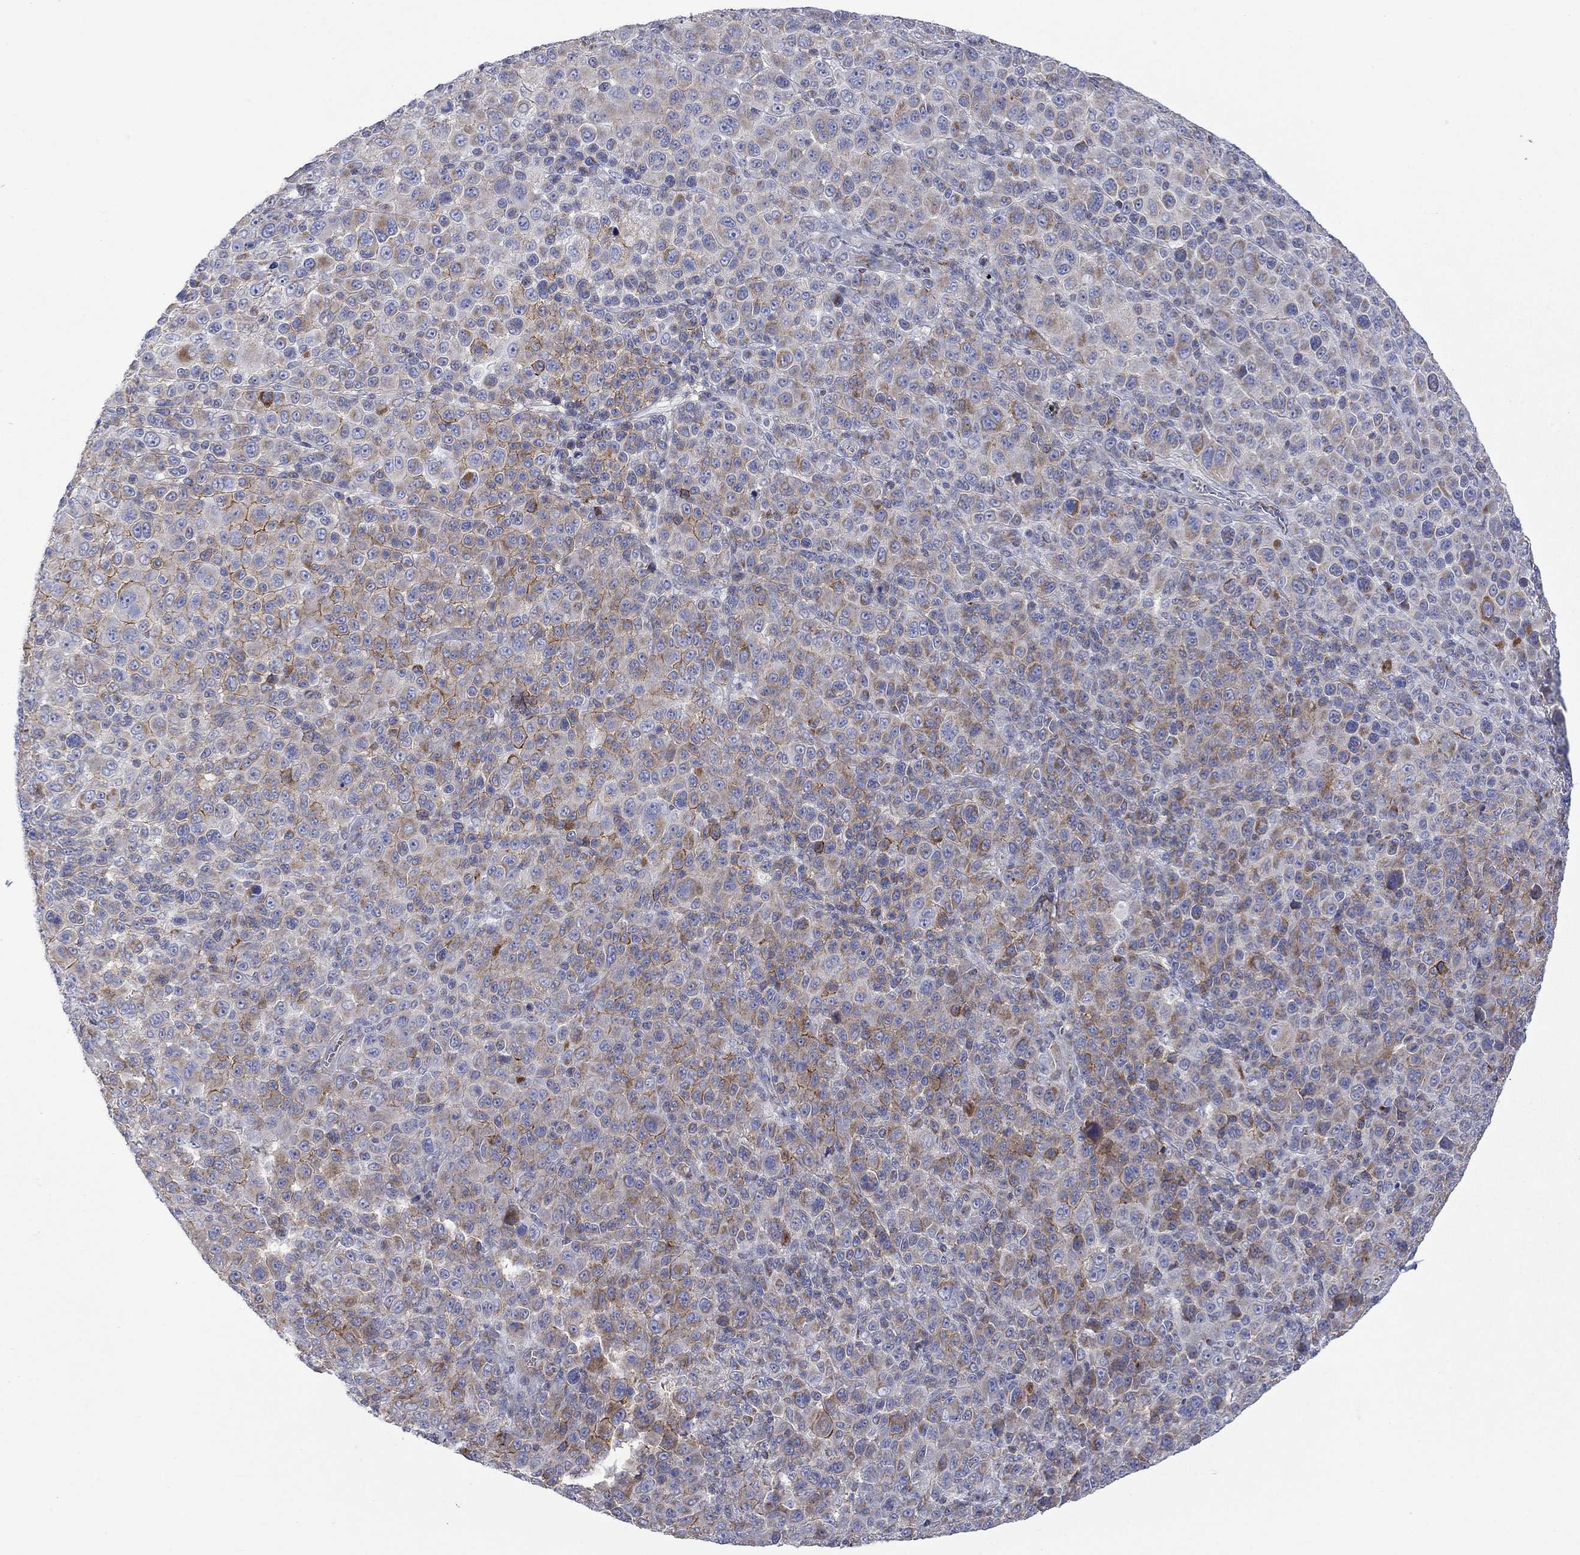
{"staining": {"intensity": "moderate", "quantity": "25%-75%", "location": "cytoplasmic/membranous"}, "tissue": "melanoma", "cell_type": "Tumor cells", "image_type": "cancer", "snomed": [{"axis": "morphology", "description": "Malignant melanoma, NOS"}, {"axis": "topography", "description": "Skin"}], "caption": "Immunohistochemical staining of melanoma reveals medium levels of moderate cytoplasmic/membranous protein positivity in about 25%-75% of tumor cells.", "gene": "CISD1", "patient": {"sex": "female", "age": 57}}